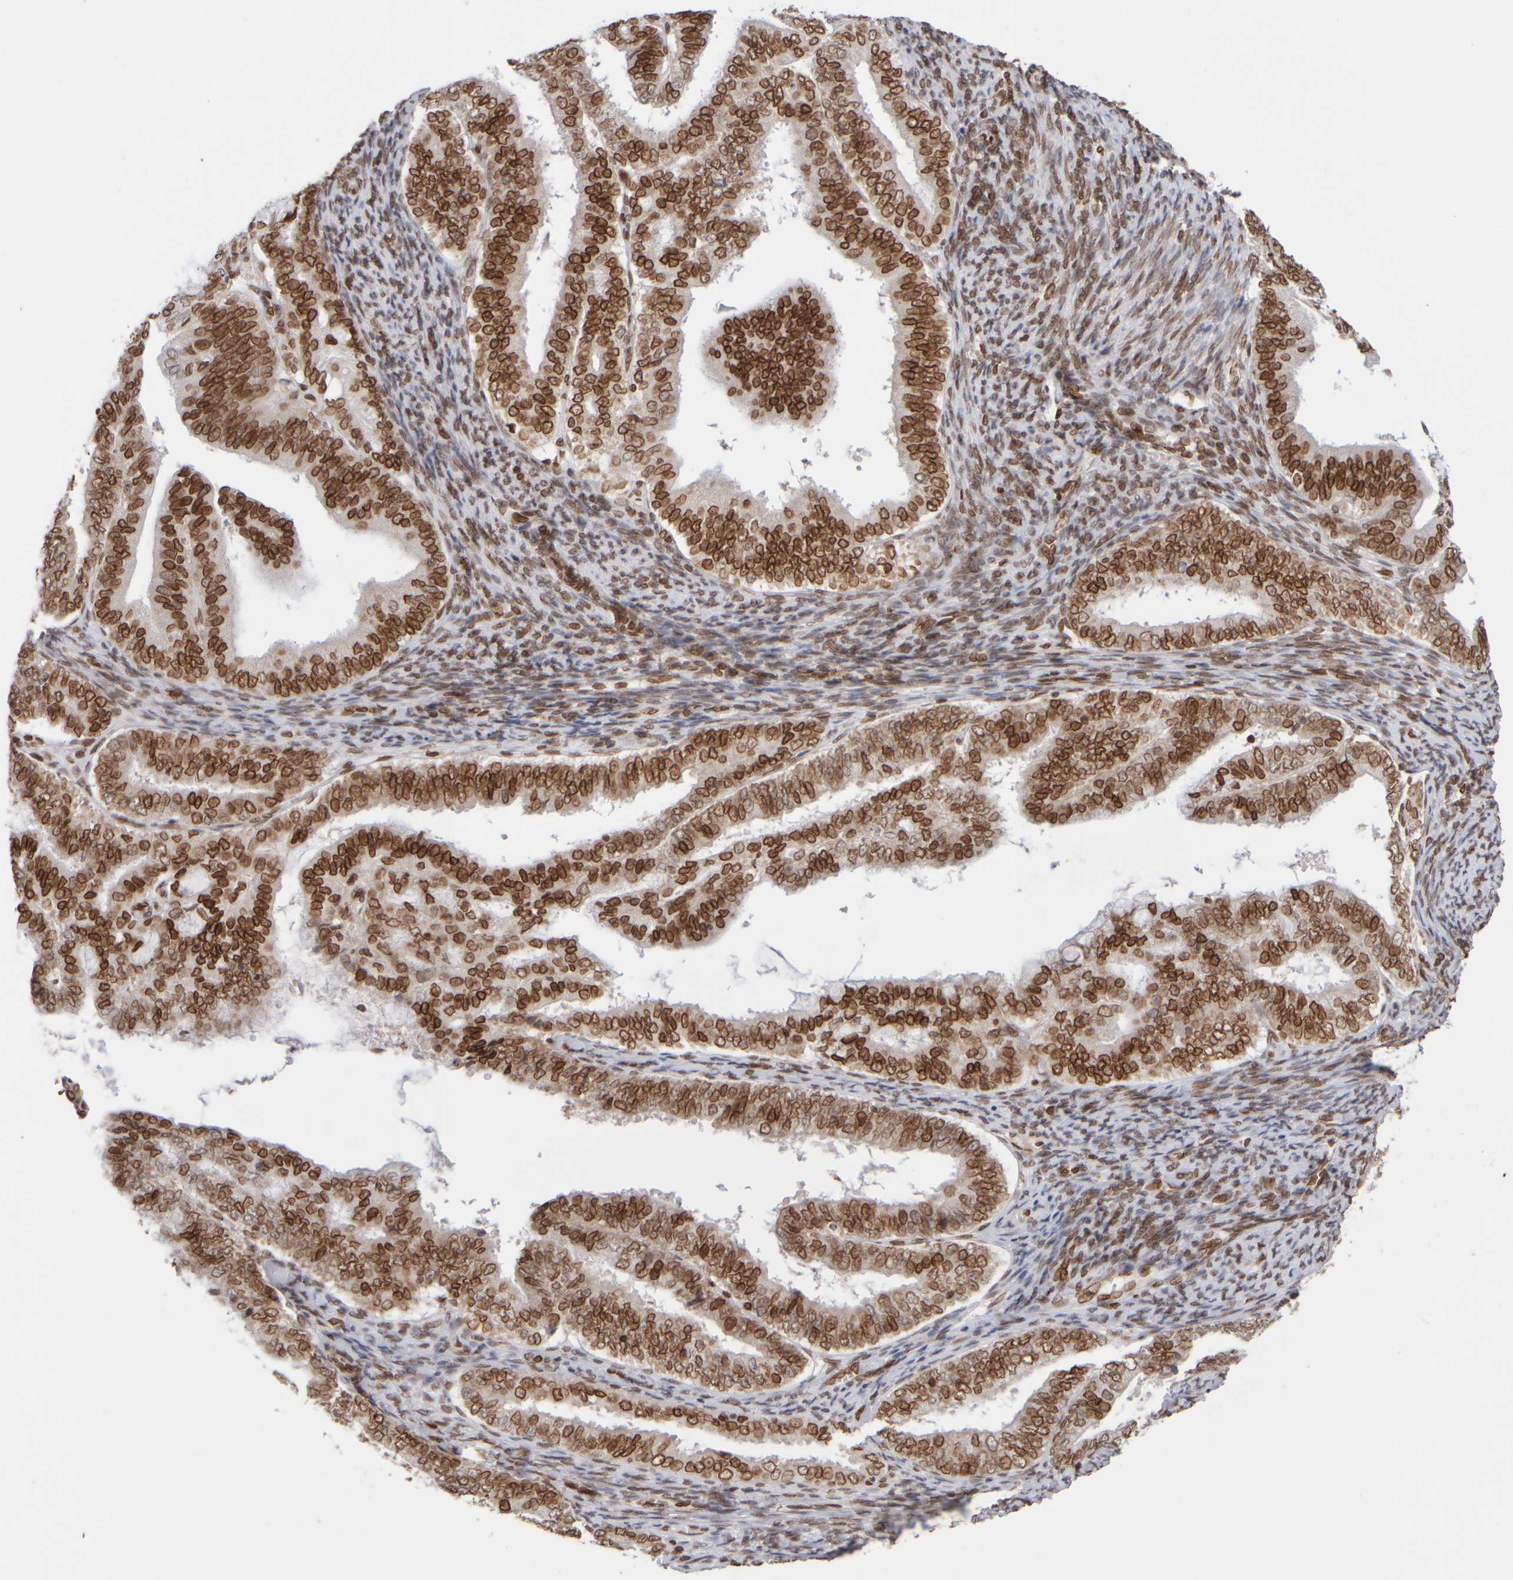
{"staining": {"intensity": "strong", "quantity": ">75%", "location": "cytoplasmic/membranous,nuclear"}, "tissue": "endometrial cancer", "cell_type": "Tumor cells", "image_type": "cancer", "snomed": [{"axis": "morphology", "description": "Adenocarcinoma, NOS"}, {"axis": "topography", "description": "Endometrium"}], "caption": "This is an image of immunohistochemistry (IHC) staining of endometrial cancer (adenocarcinoma), which shows strong expression in the cytoplasmic/membranous and nuclear of tumor cells.", "gene": "ZC3HC1", "patient": {"sex": "female", "age": 63}}